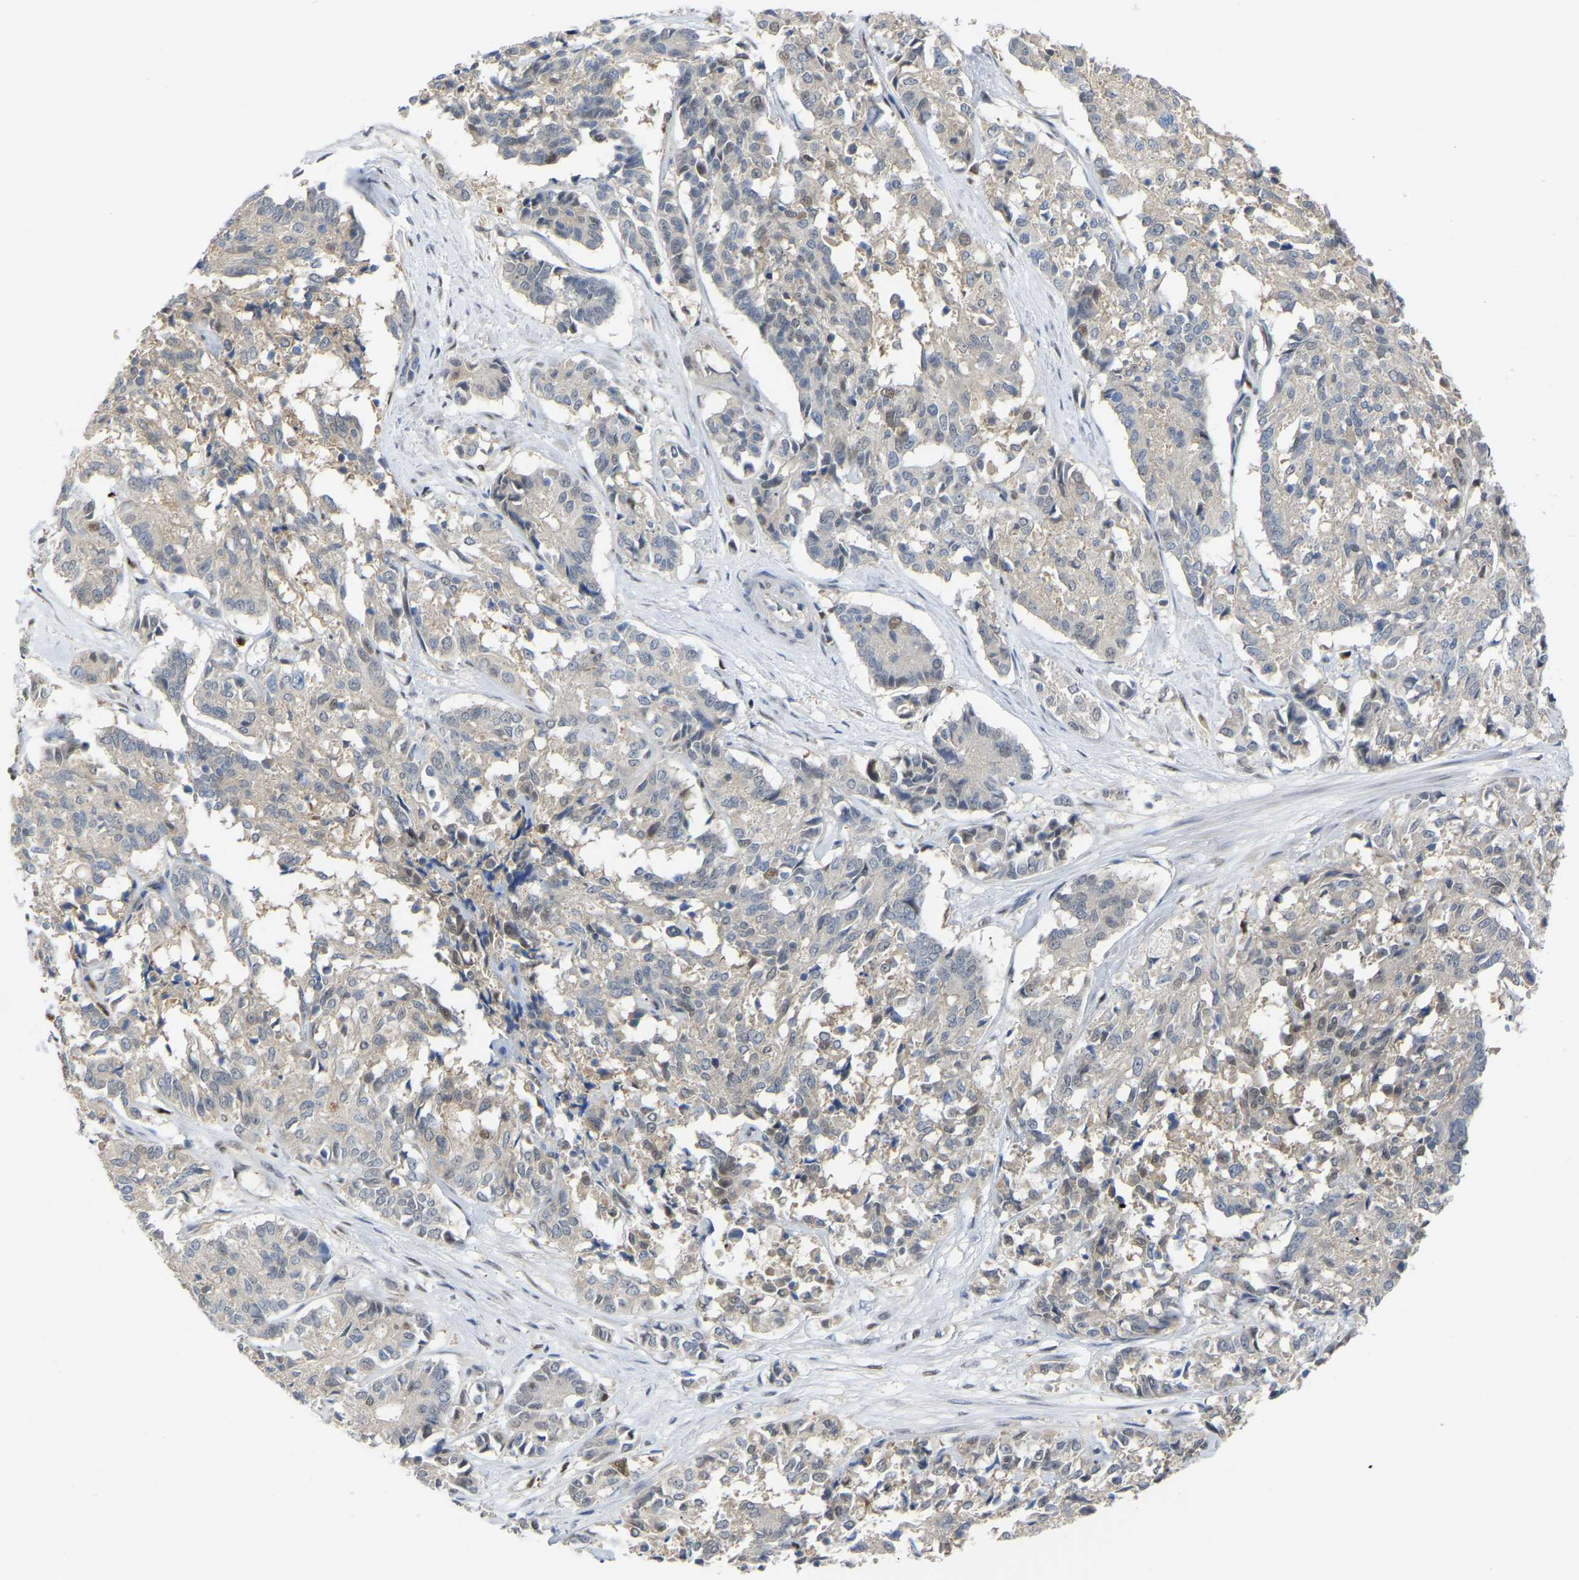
{"staining": {"intensity": "negative", "quantity": "none", "location": "none"}, "tissue": "cervical cancer", "cell_type": "Tumor cells", "image_type": "cancer", "snomed": [{"axis": "morphology", "description": "Squamous cell carcinoma, NOS"}, {"axis": "topography", "description": "Cervix"}], "caption": "The immunohistochemistry (IHC) histopathology image has no significant staining in tumor cells of cervical cancer (squamous cell carcinoma) tissue.", "gene": "KLRG2", "patient": {"sex": "female", "age": 35}}